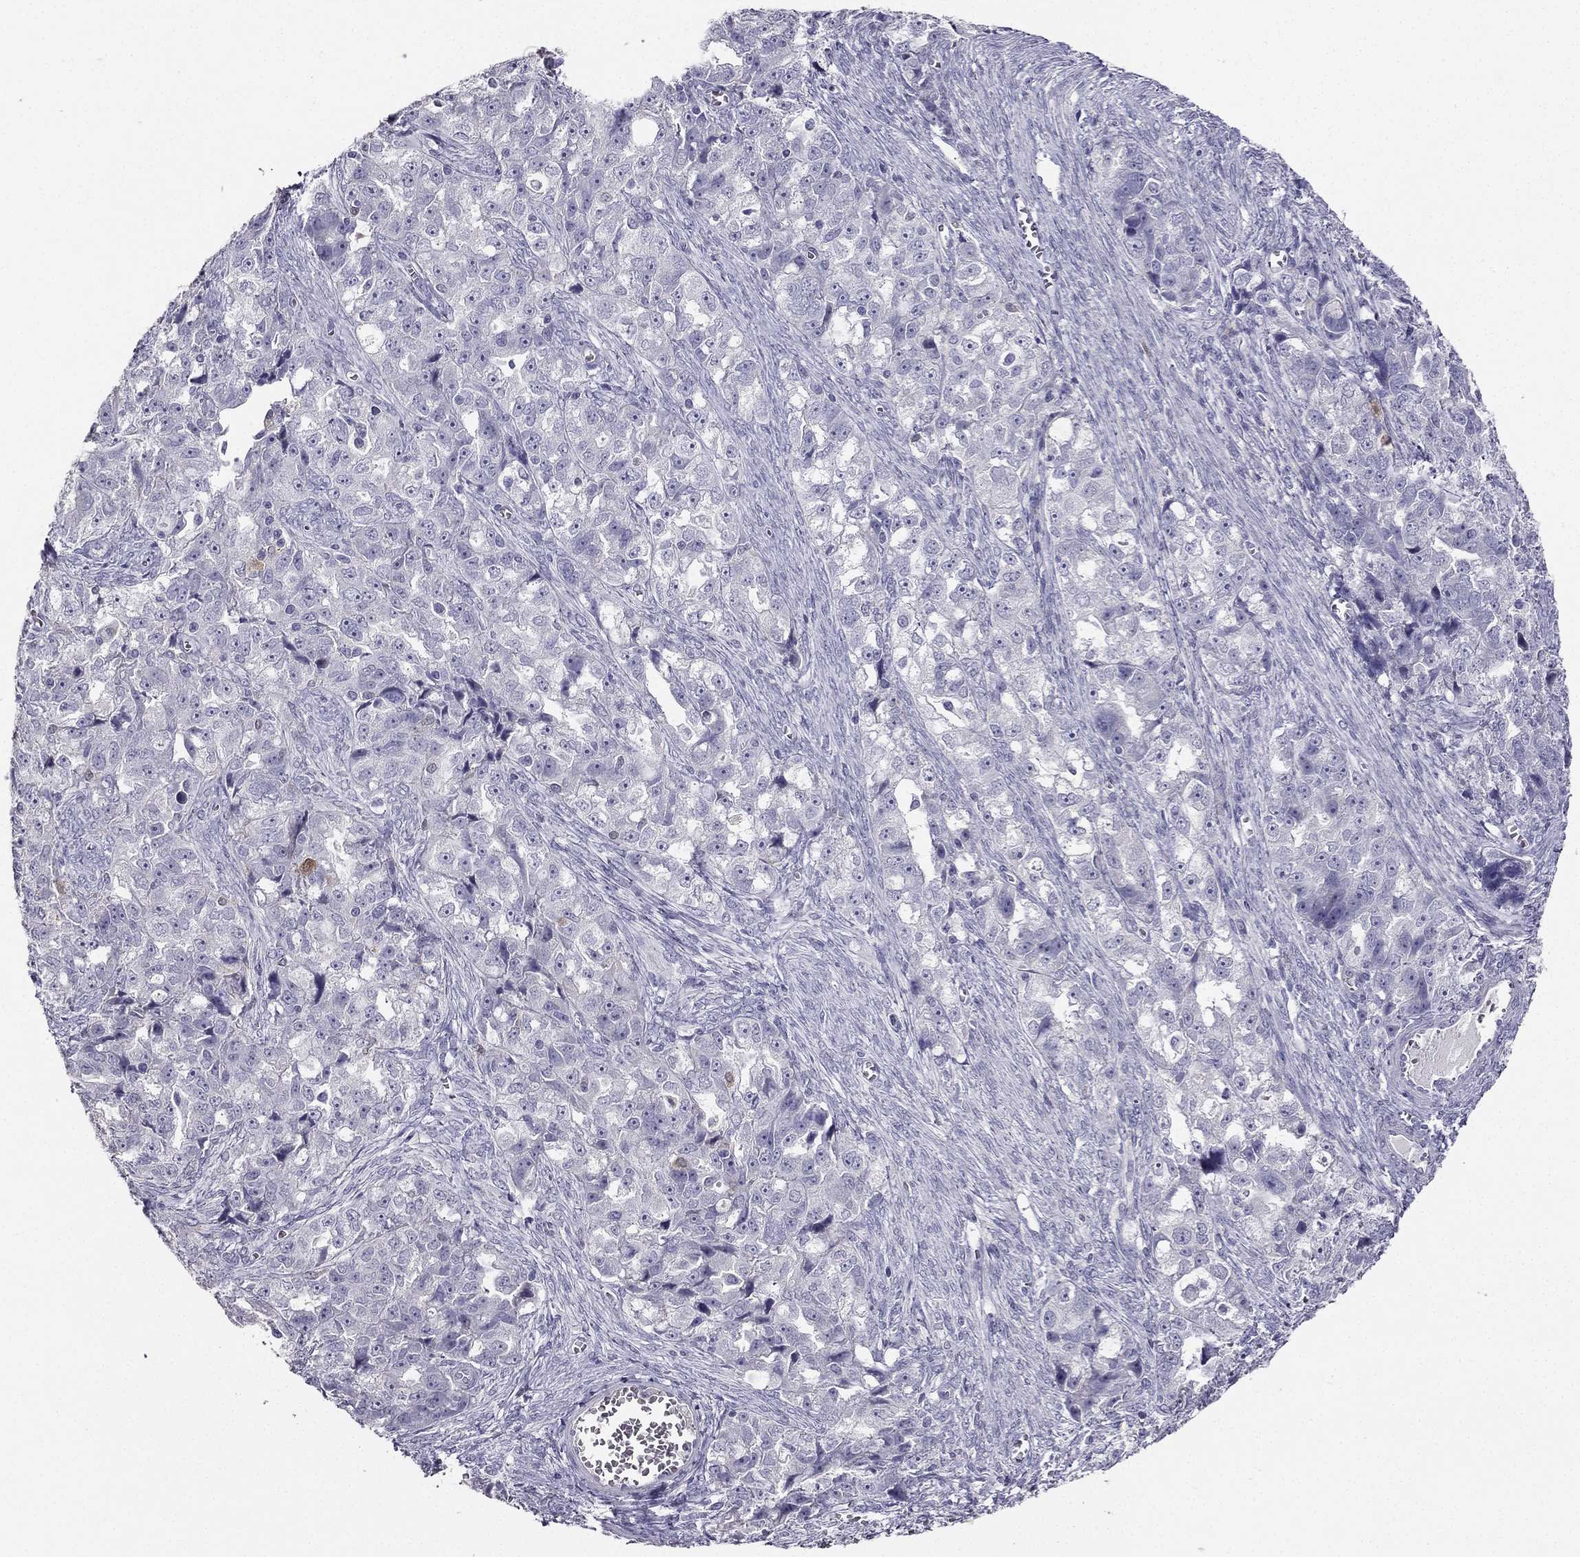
{"staining": {"intensity": "negative", "quantity": "none", "location": "none"}, "tissue": "ovarian cancer", "cell_type": "Tumor cells", "image_type": "cancer", "snomed": [{"axis": "morphology", "description": "Cystadenocarcinoma, serous, NOS"}, {"axis": "topography", "description": "Ovary"}], "caption": "The IHC image has no significant expression in tumor cells of ovarian serous cystadenocarcinoma tissue.", "gene": "CALB2", "patient": {"sex": "female", "age": 51}}